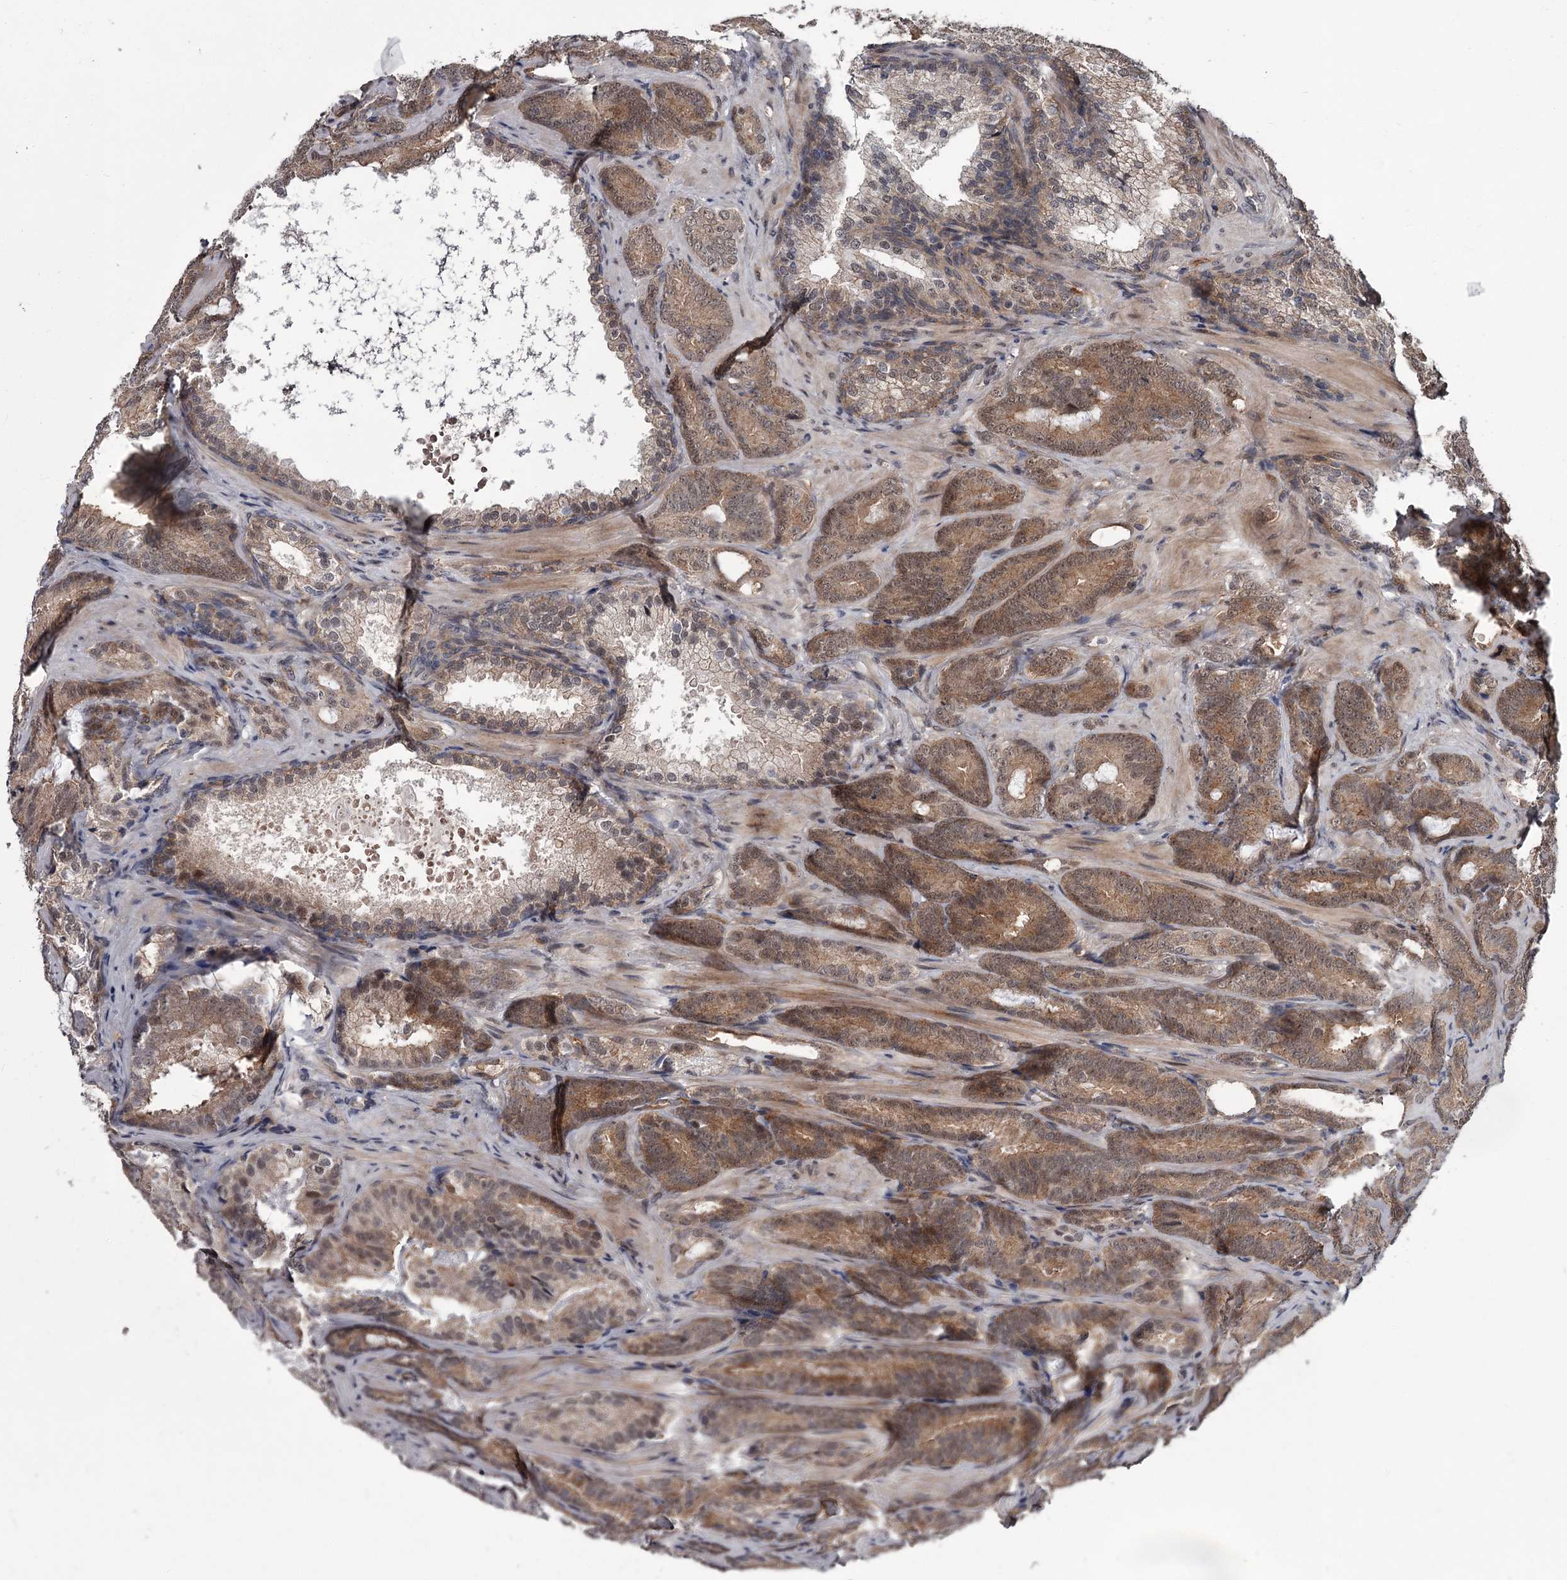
{"staining": {"intensity": "moderate", "quantity": "25%-75%", "location": "cytoplasmic/membranous"}, "tissue": "prostate cancer", "cell_type": "Tumor cells", "image_type": "cancer", "snomed": [{"axis": "morphology", "description": "Adenocarcinoma, Low grade"}, {"axis": "topography", "description": "Prostate"}], "caption": "Low-grade adenocarcinoma (prostate) tissue reveals moderate cytoplasmic/membranous positivity in approximately 25%-75% of tumor cells (Brightfield microscopy of DAB IHC at high magnification).", "gene": "CDC42EP2", "patient": {"sex": "male", "age": 60}}